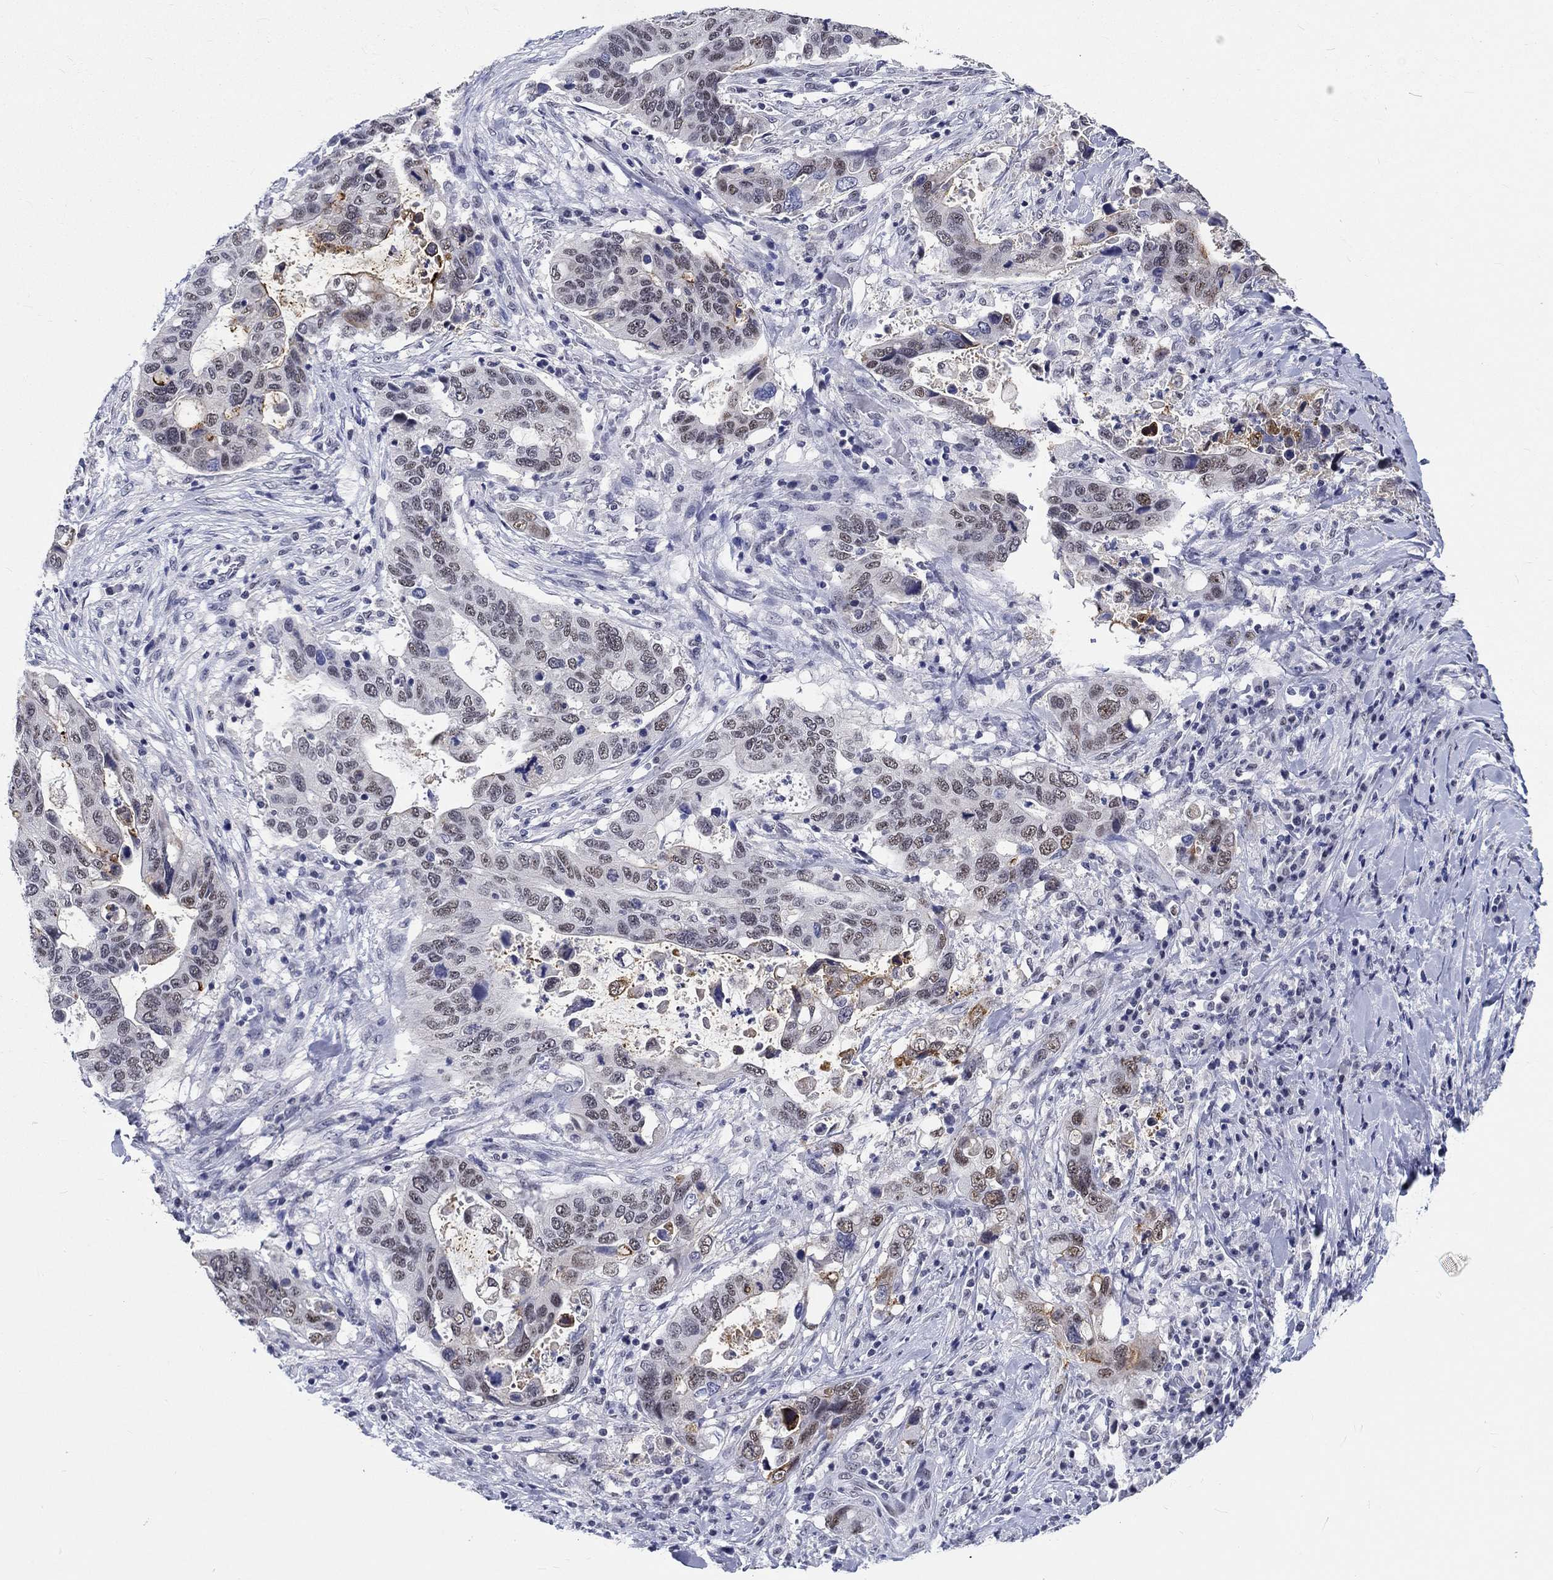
{"staining": {"intensity": "weak", "quantity": "<25%", "location": "nuclear"}, "tissue": "stomach cancer", "cell_type": "Tumor cells", "image_type": "cancer", "snomed": [{"axis": "morphology", "description": "Adenocarcinoma, NOS"}, {"axis": "topography", "description": "Stomach"}], "caption": "The histopathology image shows no significant positivity in tumor cells of stomach cancer.", "gene": "GRIN1", "patient": {"sex": "male", "age": 54}}